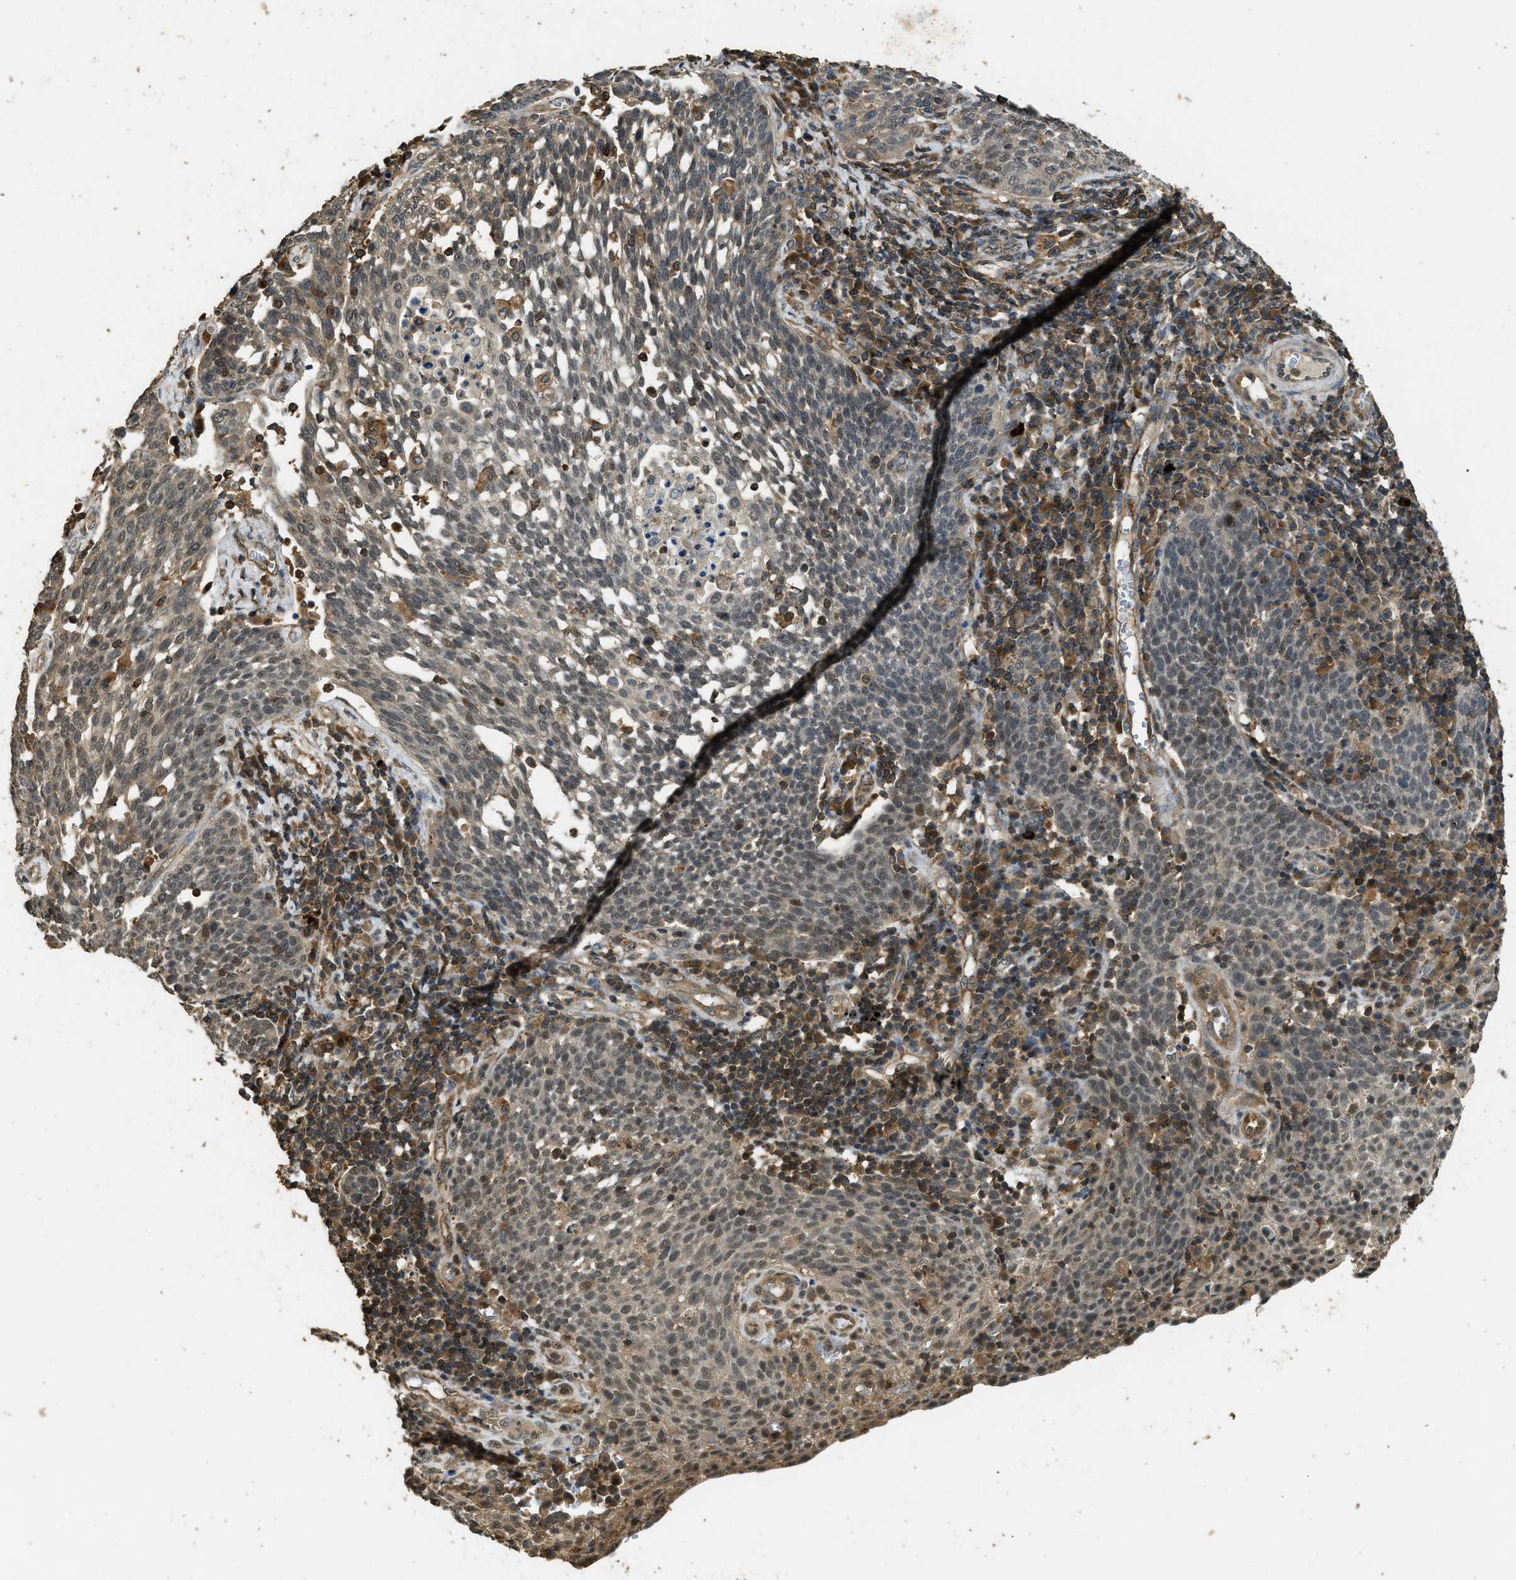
{"staining": {"intensity": "weak", "quantity": "25%-75%", "location": "cytoplasmic/membranous"}, "tissue": "cervical cancer", "cell_type": "Tumor cells", "image_type": "cancer", "snomed": [{"axis": "morphology", "description": "Squamous cell carcinoma, NOS"}, {"axis": "topography", "description": "Cervix"}], "caption": "Cervical cancer stained with immunohistochemistry reveals weak cytoplasmic/membranous expression in about 25%-75% of tumor cells.", "gene": "PPP6R3", "patient": {"sex": "female", "age": 34}}